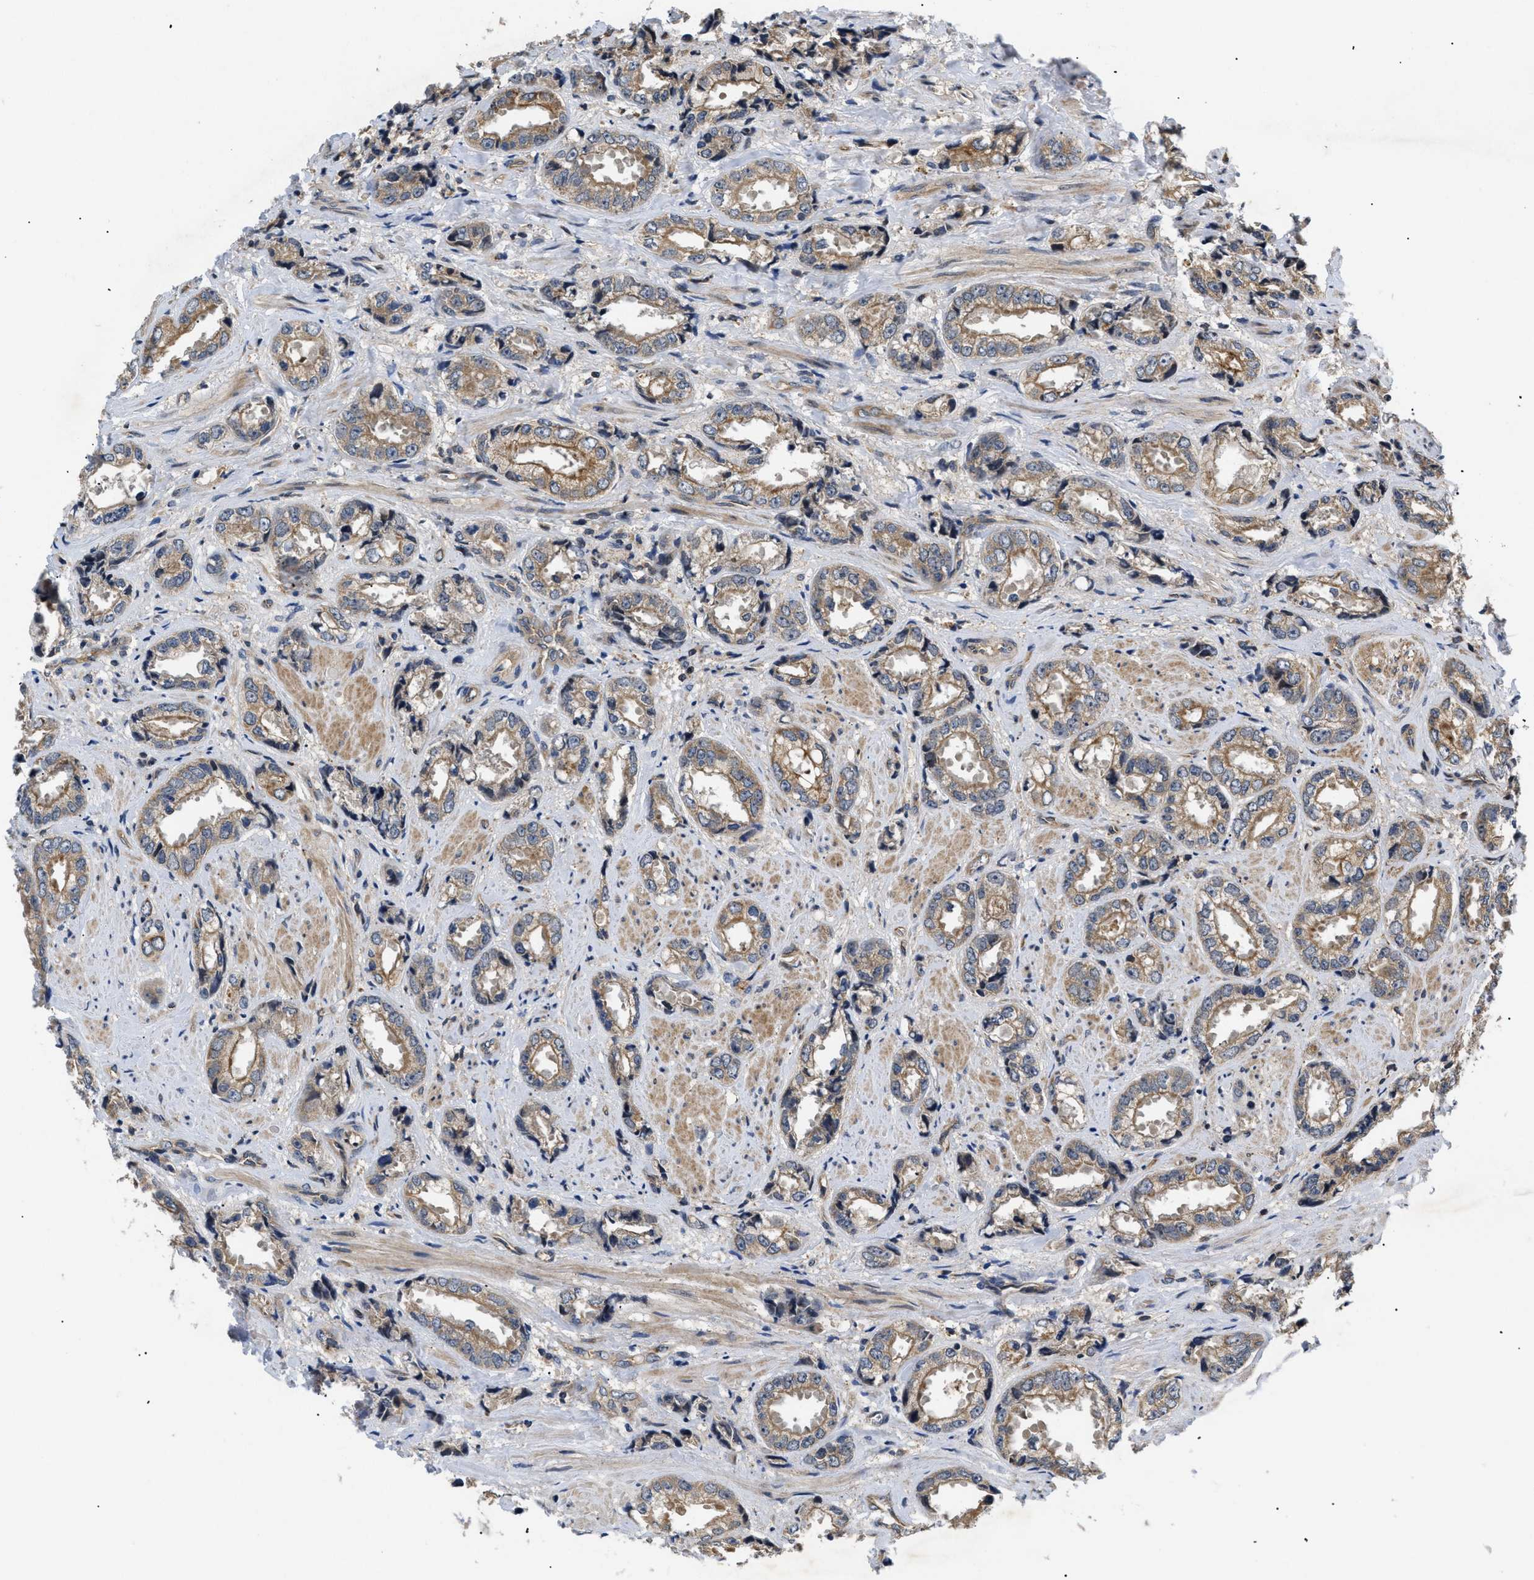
{"staining": {"intensity": "moderate", "quantity": ">75%", "location": "cytoplasmic/membranous"}, "tissue": "prostate cancer", "cell_type": "Tumor cells", "image_type": "cancer", "snomed": [{"axis": "morphology", "description": "Adenocarcinoma, High grade"}, {"axis": "topography", "description": "Prostate"}], "caption": "The photomicrograph shows a brown stain indicating the presence of a protein in the cytoplasmic/membranous of tumor cells in prostate cancer (high-grade adenocarcinoma). (Brightfield microscopy of DAB IHC at high magnification).", "gene": "HMGCR", "patient": {"sex": "male", "age": 61}}